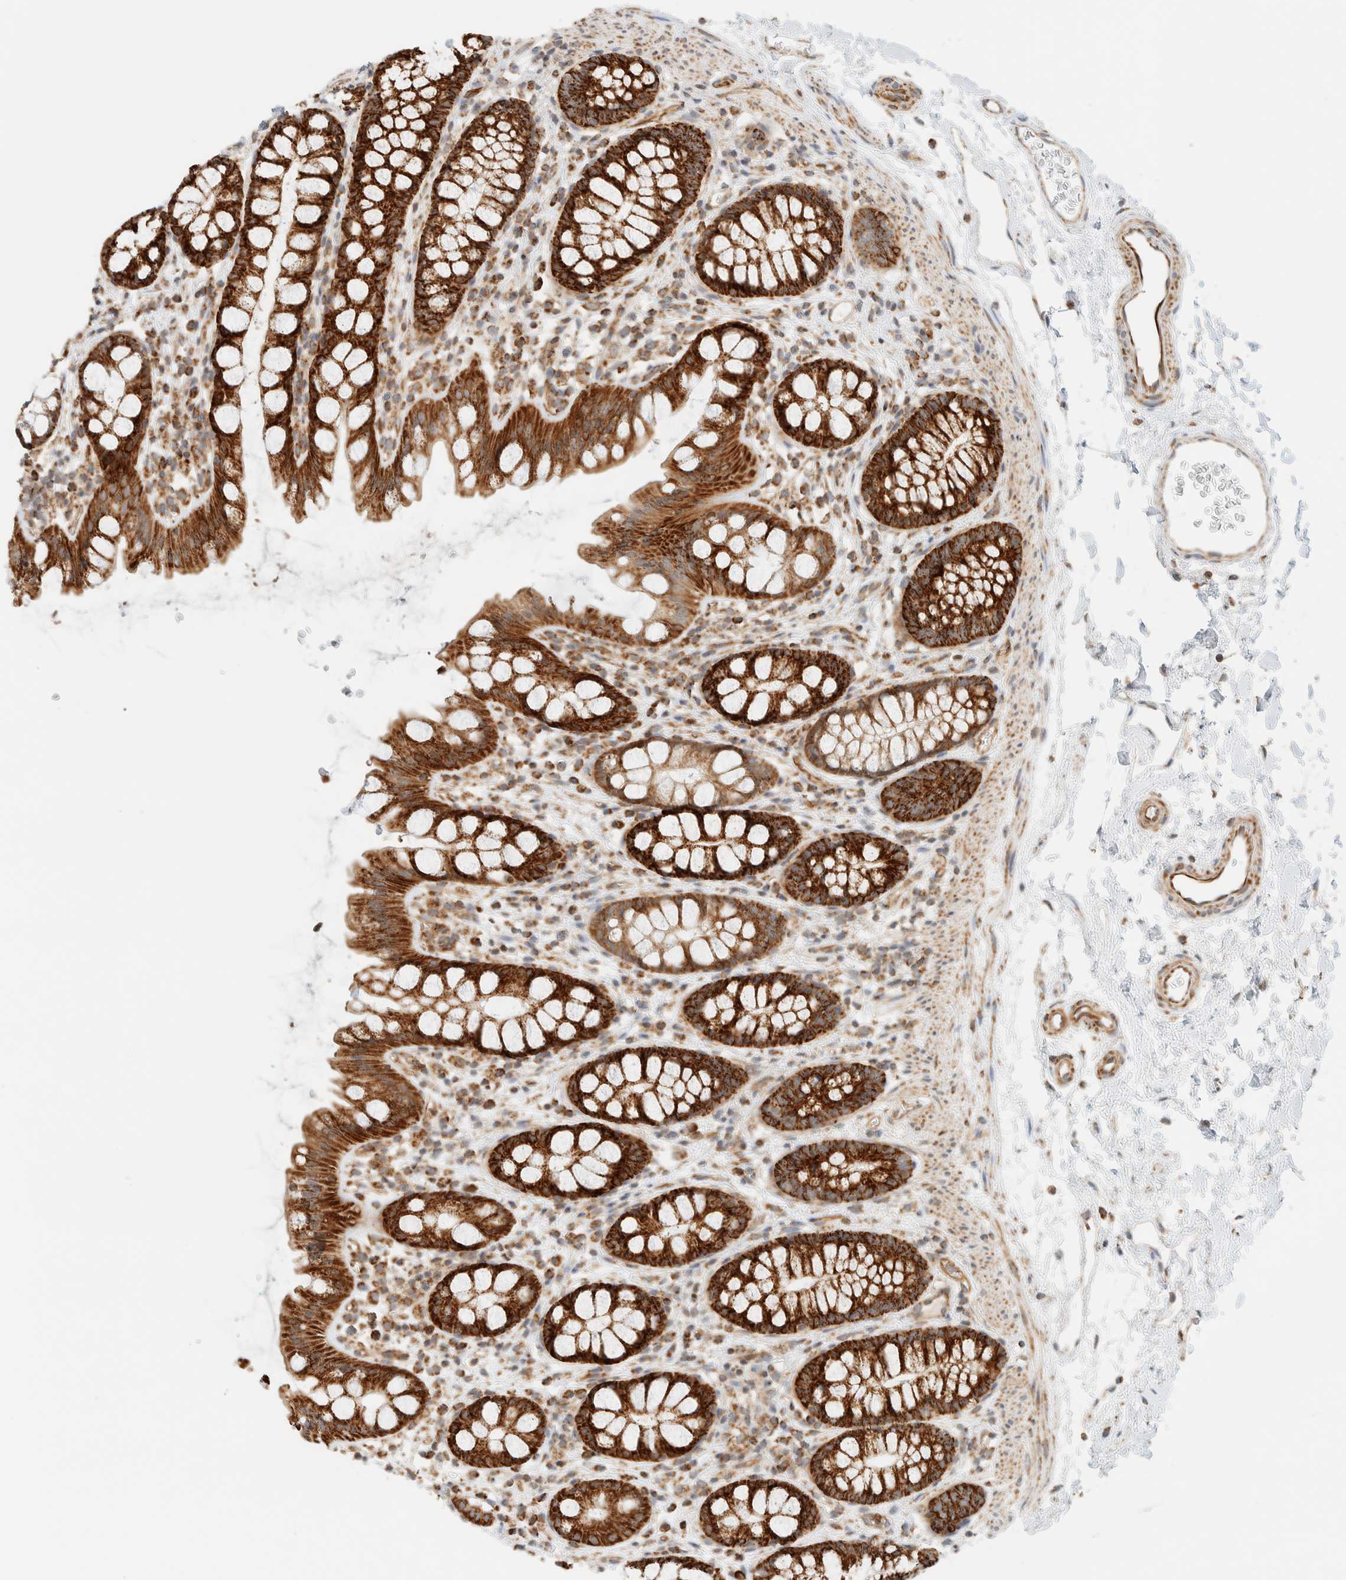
{"staining": {"intensity": "strong", "quantity": ">75%", "location": "cytoplasmic/membranous"}, "tissue": "rectum", "cell_type": "Glandular cells", "image_type": "normal", "snomed": [{"axis": "morphology", "description": "Normal tissue, NOS"}, {"axis": "topography", "description": "Rectum"}], "caption": "Protein analysis of unremarkable rectum displays strong cytoplasmic/membranous staining in approximately >75% of glandular cells.", "gene": "KIFAP3", "patient": {"sex": "female", "age": 65}}